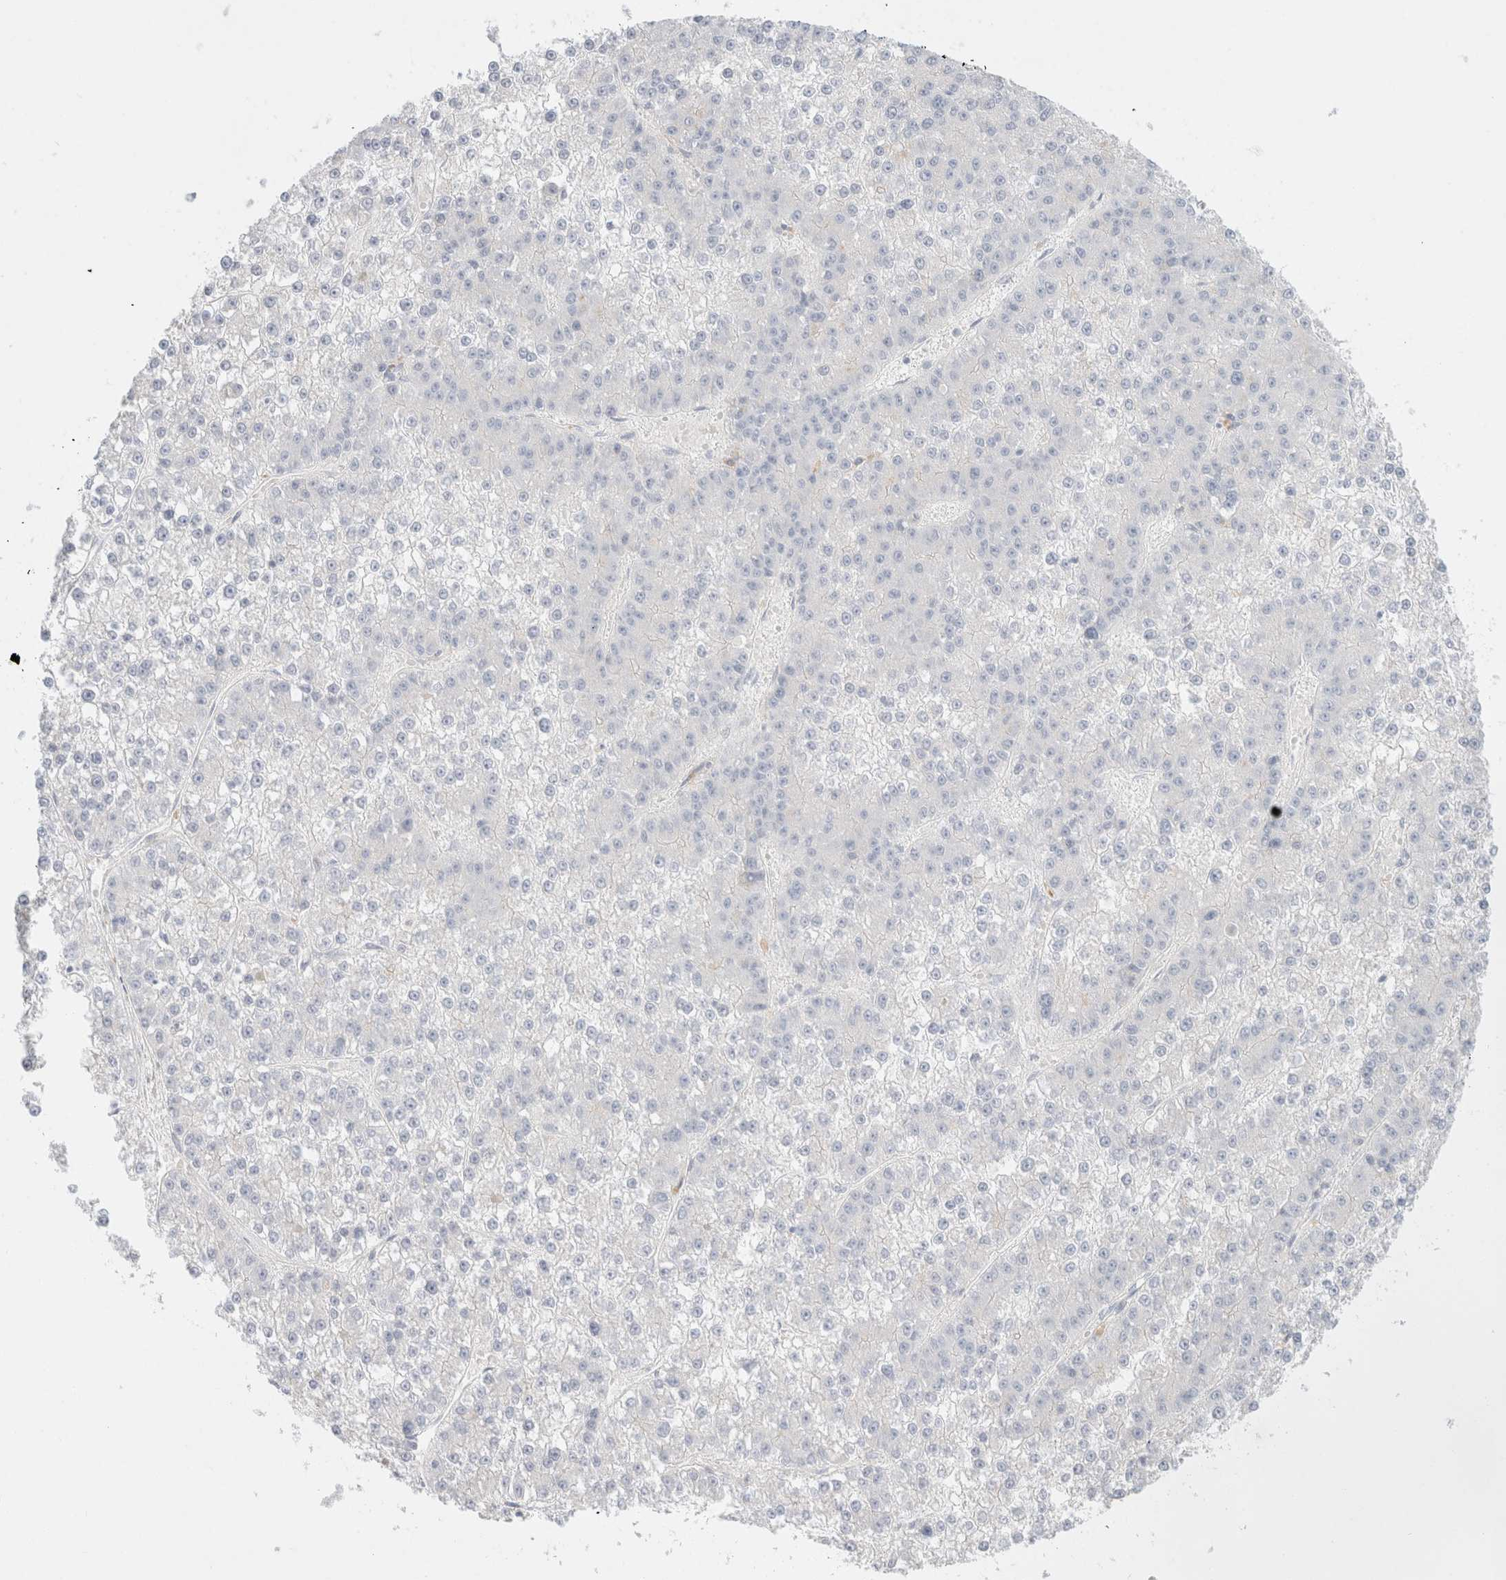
{"staining": {"intensity": "negative", "quantity": "none", "location": "none"}, "tissue": "liver cancer", "cell_type": "Tumor cells", "image_type": "cancer", "snomed": [{"axis": "morphology", "description": "Carcinoma, Hepatocellular, NOS"}, {"axis": "topography", "description": "Liver"}], "caption": "The IHC micrograph has no significant positivity in tumor cells of liver cancer tissue. (Immunohistochemistry (ihc), brightfield microscopy, high magnification).", "gene": "CPQ", "patient": {"sex": "female", "age": 73}}